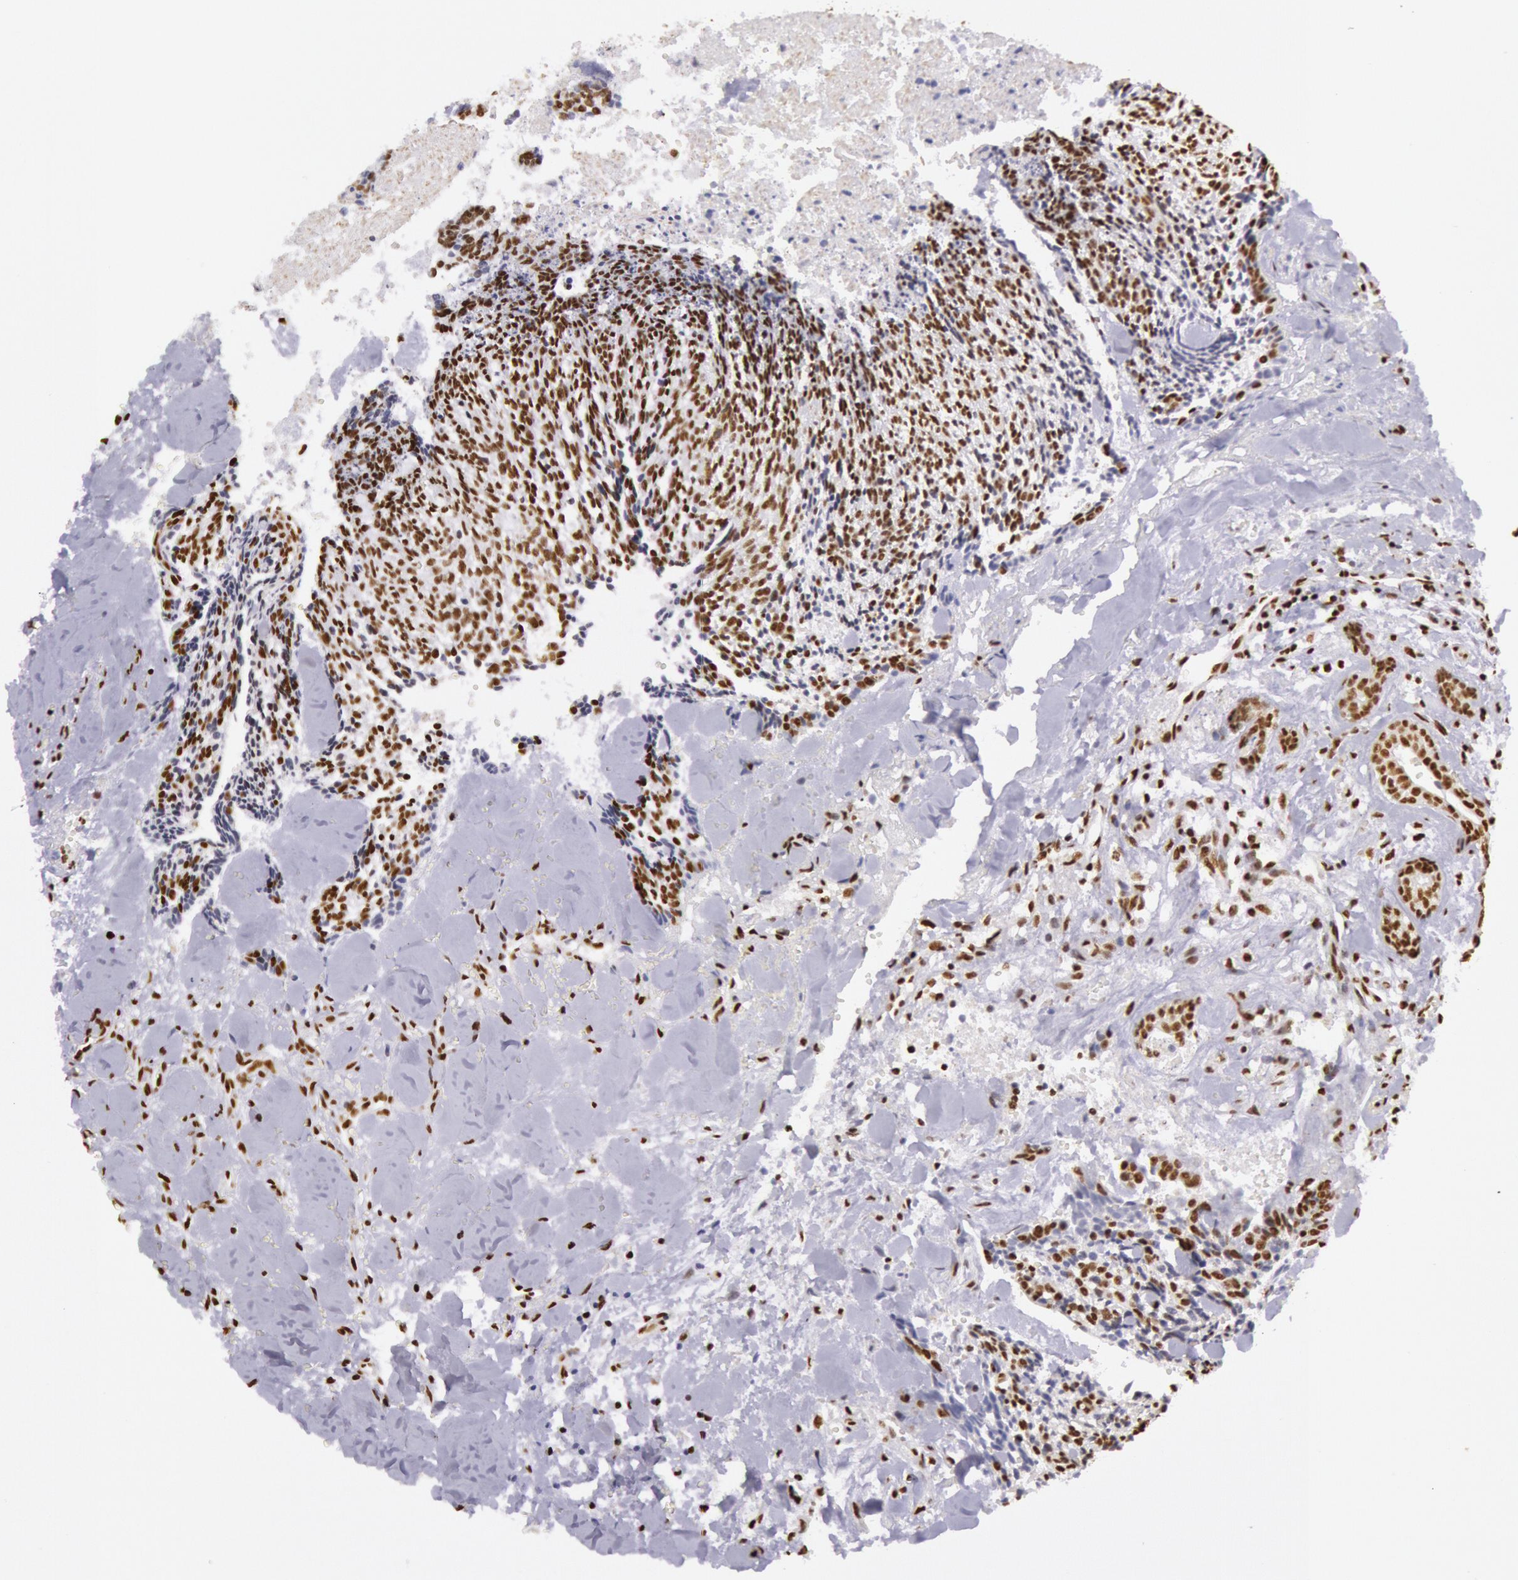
{"staining": {"intensity": "moderate", "quantity": ">75%", "location": "nuclear"}, "tissue": "head and neck cancer", "cell_type": "Tumor cells", "image_type": "cancer", "snomed": [{"axis": "morphology", "description": "Squamous cell carcinoma, NOS"}, {"axis": "topography", "description": "Salivary gland"}, {"axis": "topography", "description": "Head-Neck"}], "caption": "Human head and neck squamous cell carcinoma stained with a brown dye demonstrates moderate nuclear positive staining in approximately >75% of tumor cells.", "gene": "HNRNPH2", "patient": {"sex": "male", "age": 70}}